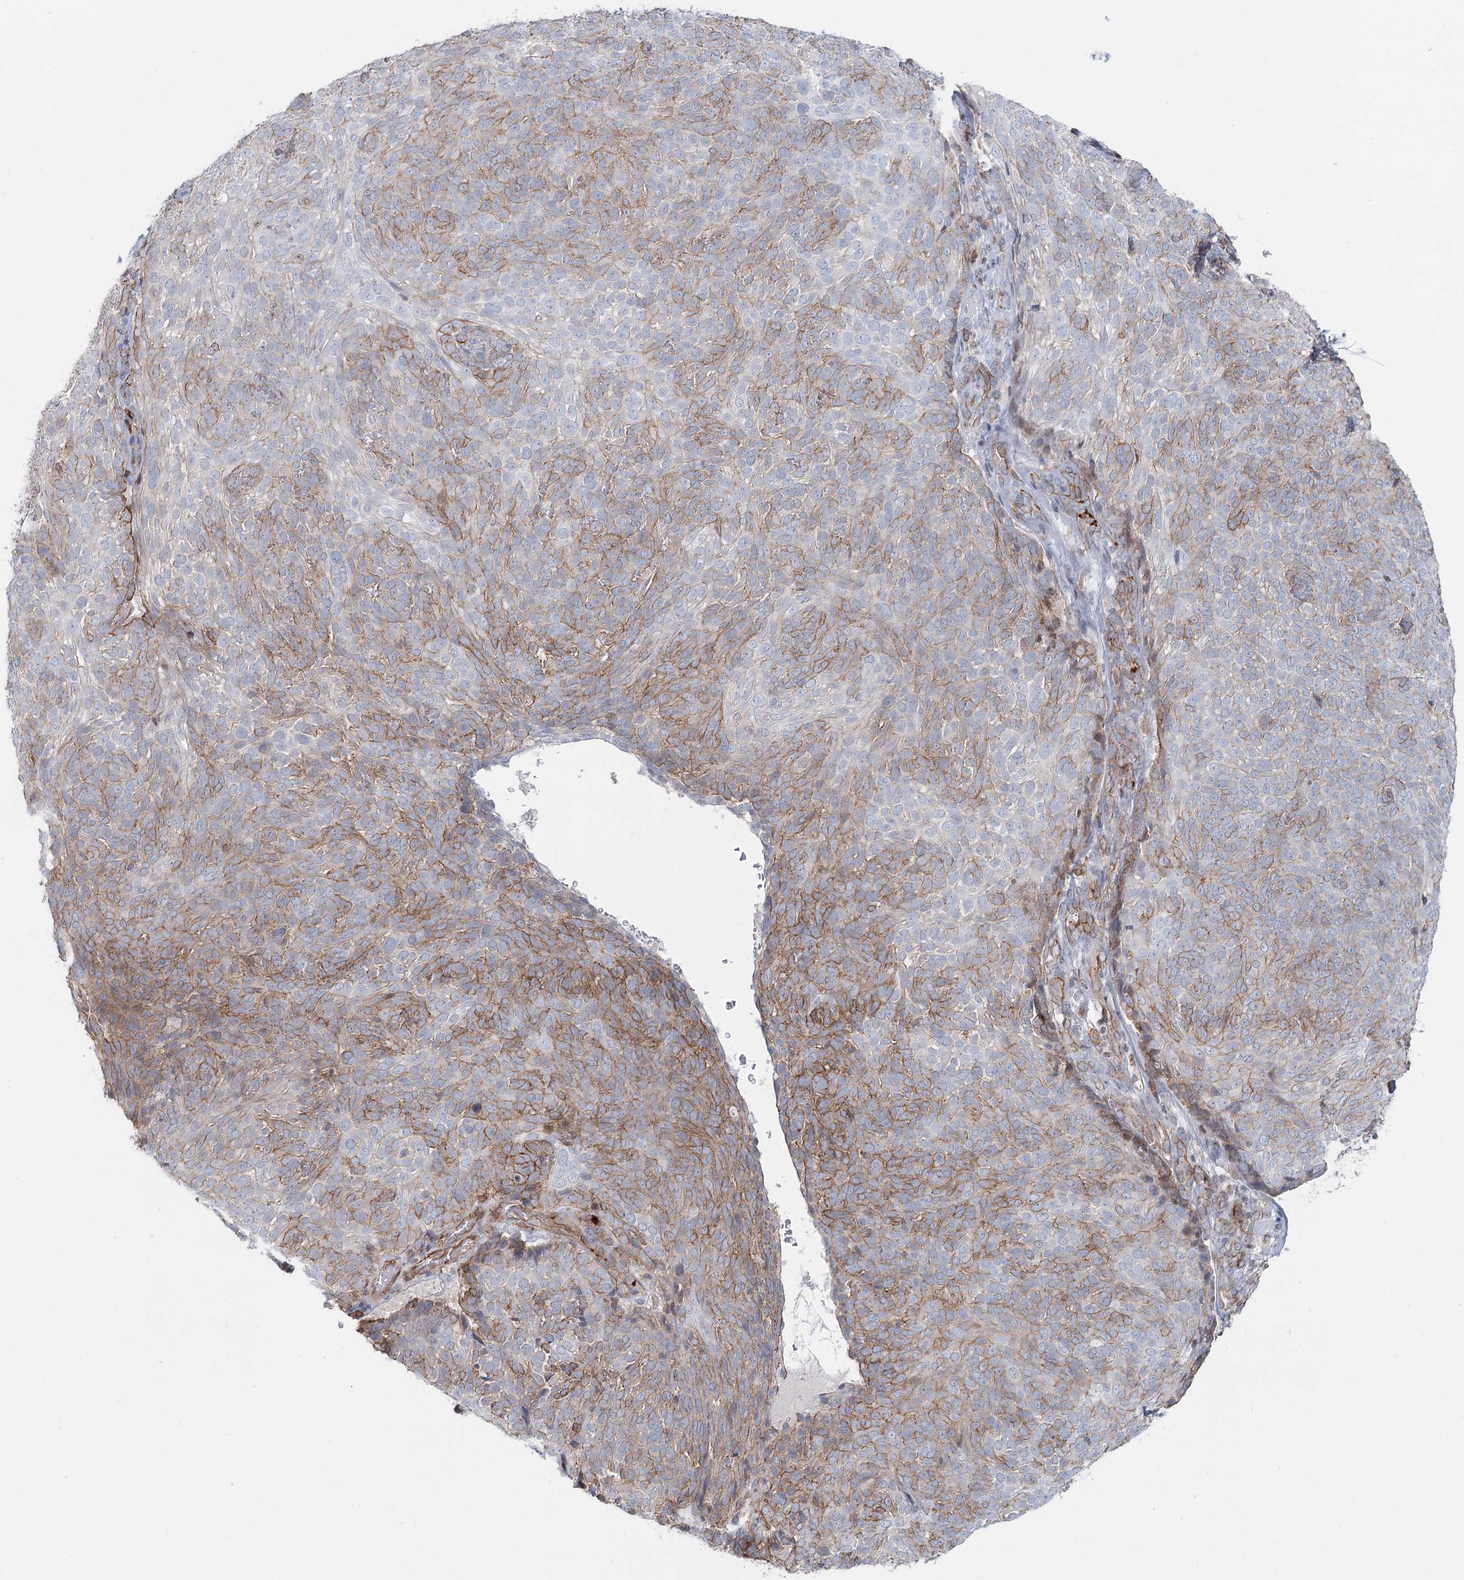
{"staining": {"intensity": "moderate", "quantity": "25%-75%", "location": "cytoplasmic/membranous"}, "tissue": "skin cancer", "cell_type": "Tumor cells", "image_type": "cancer", "snomed": [{"axis": "morphology", "description": "Basal cell carcinoma"}, {"axis": "topography", "description": "Skin"}], "caption": "The photomicrograph demonstrates immunohistochemical staining of skin cancer (basal cell carcinoma). There is moderate cytoplasmic/membranous staining is appreciated in approximately 25%-75% of tumor cells. The protein is stained brown, and the nuclei are stained in blue (DAB IHC with brightfield microscopy, high magnification).", "gene": "ZFYVE28", "patient": {"sex": "male", "age": 85}}